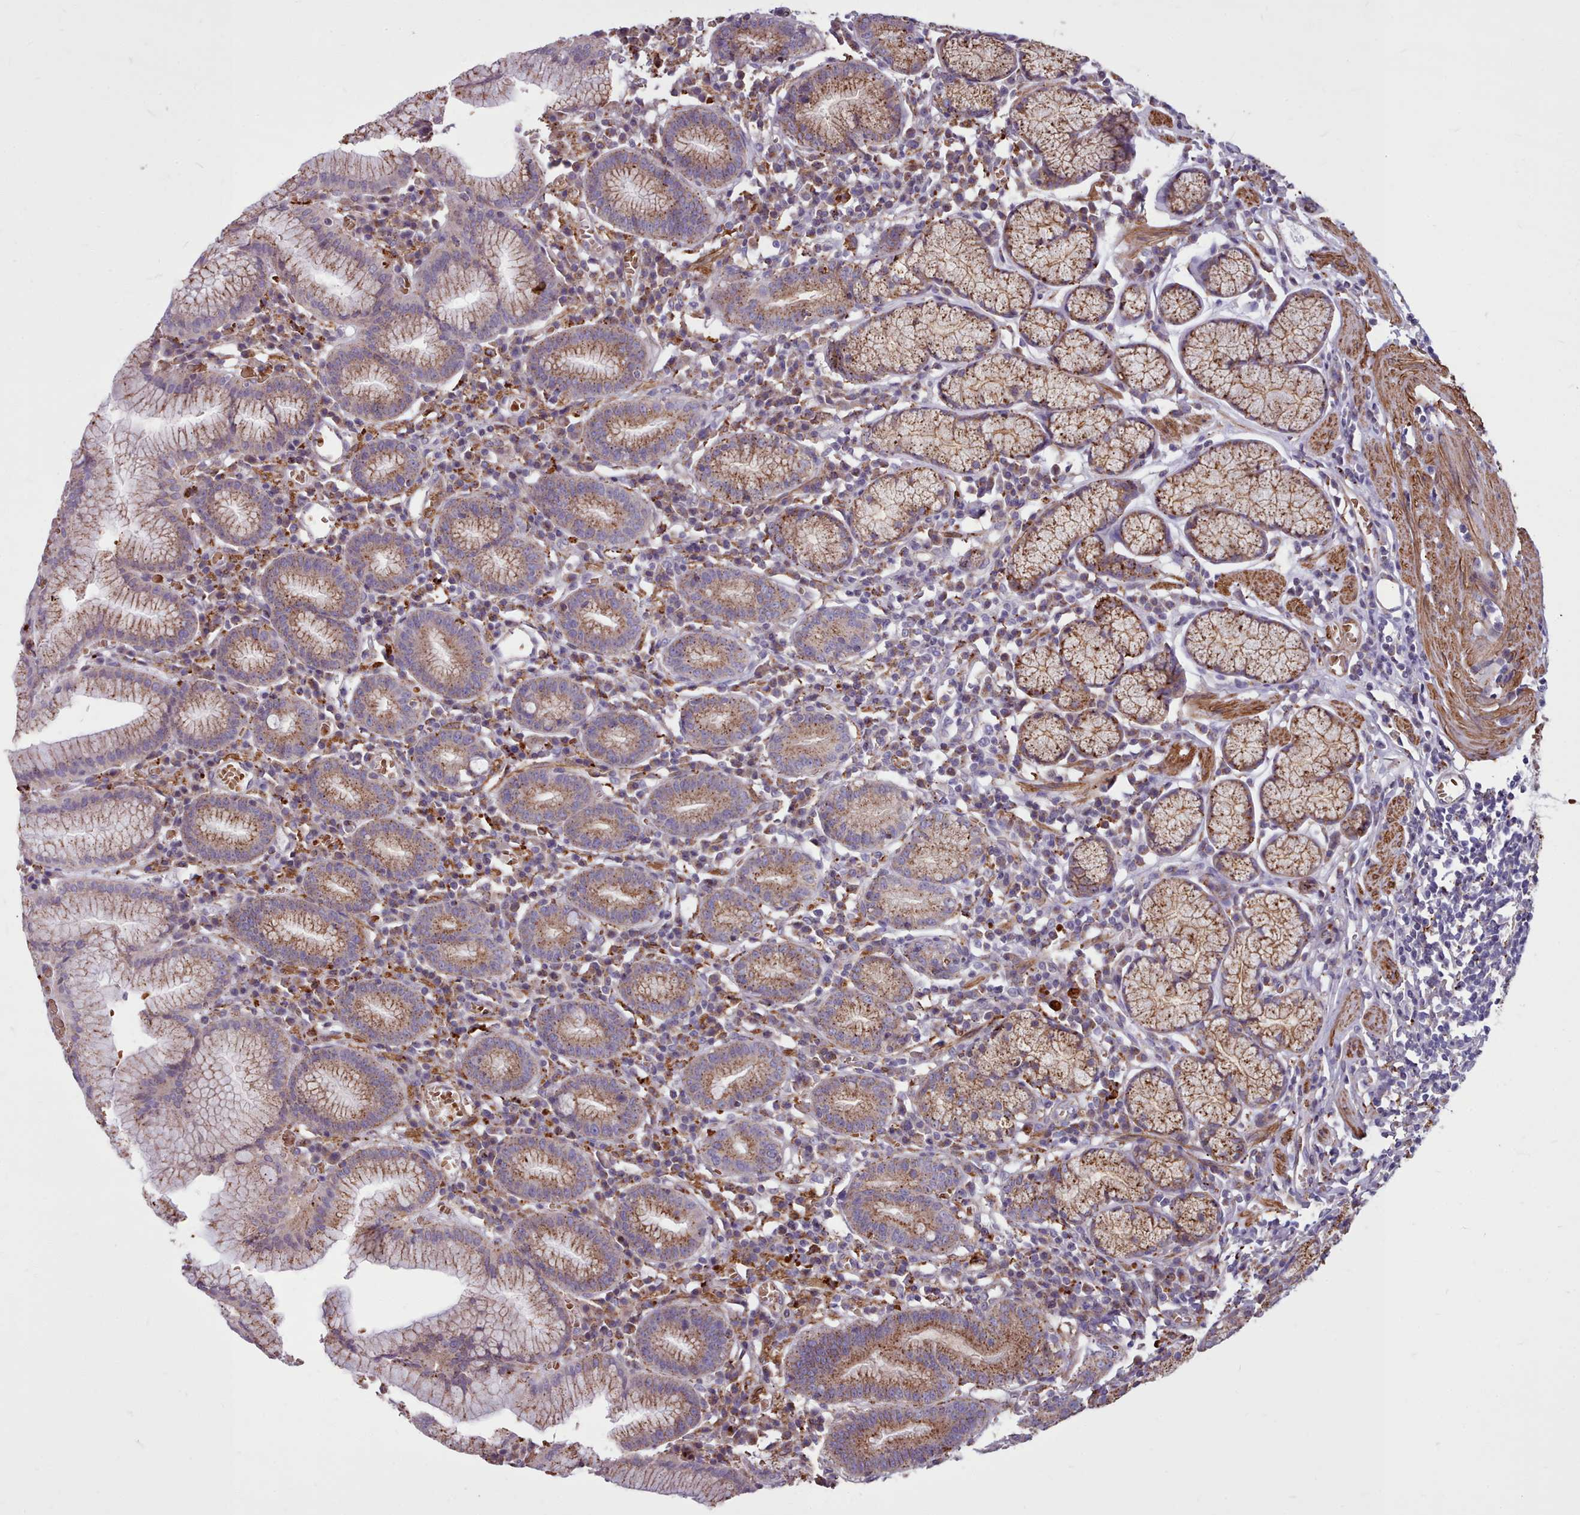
{"staining": {"intensity": "moderate", "quantity": ">75%", "location": "cytoplasmic/membranous"}, "tissue": "stomach", "cell_type": "Glandular cells", "image_type": "normal", "snomed": [{"axis": "morphology", "description": "Normal tissue, NOS"}, {"axis": "topography", "description": "Stomach"}], "caption": "A photomicrograph of stomach stained for a protein displays moderate cytoplasmic/membranous brown staining in glandular cells.", "gene": "PACSIN3", "patient": {"sex": "male", "age": 55}}